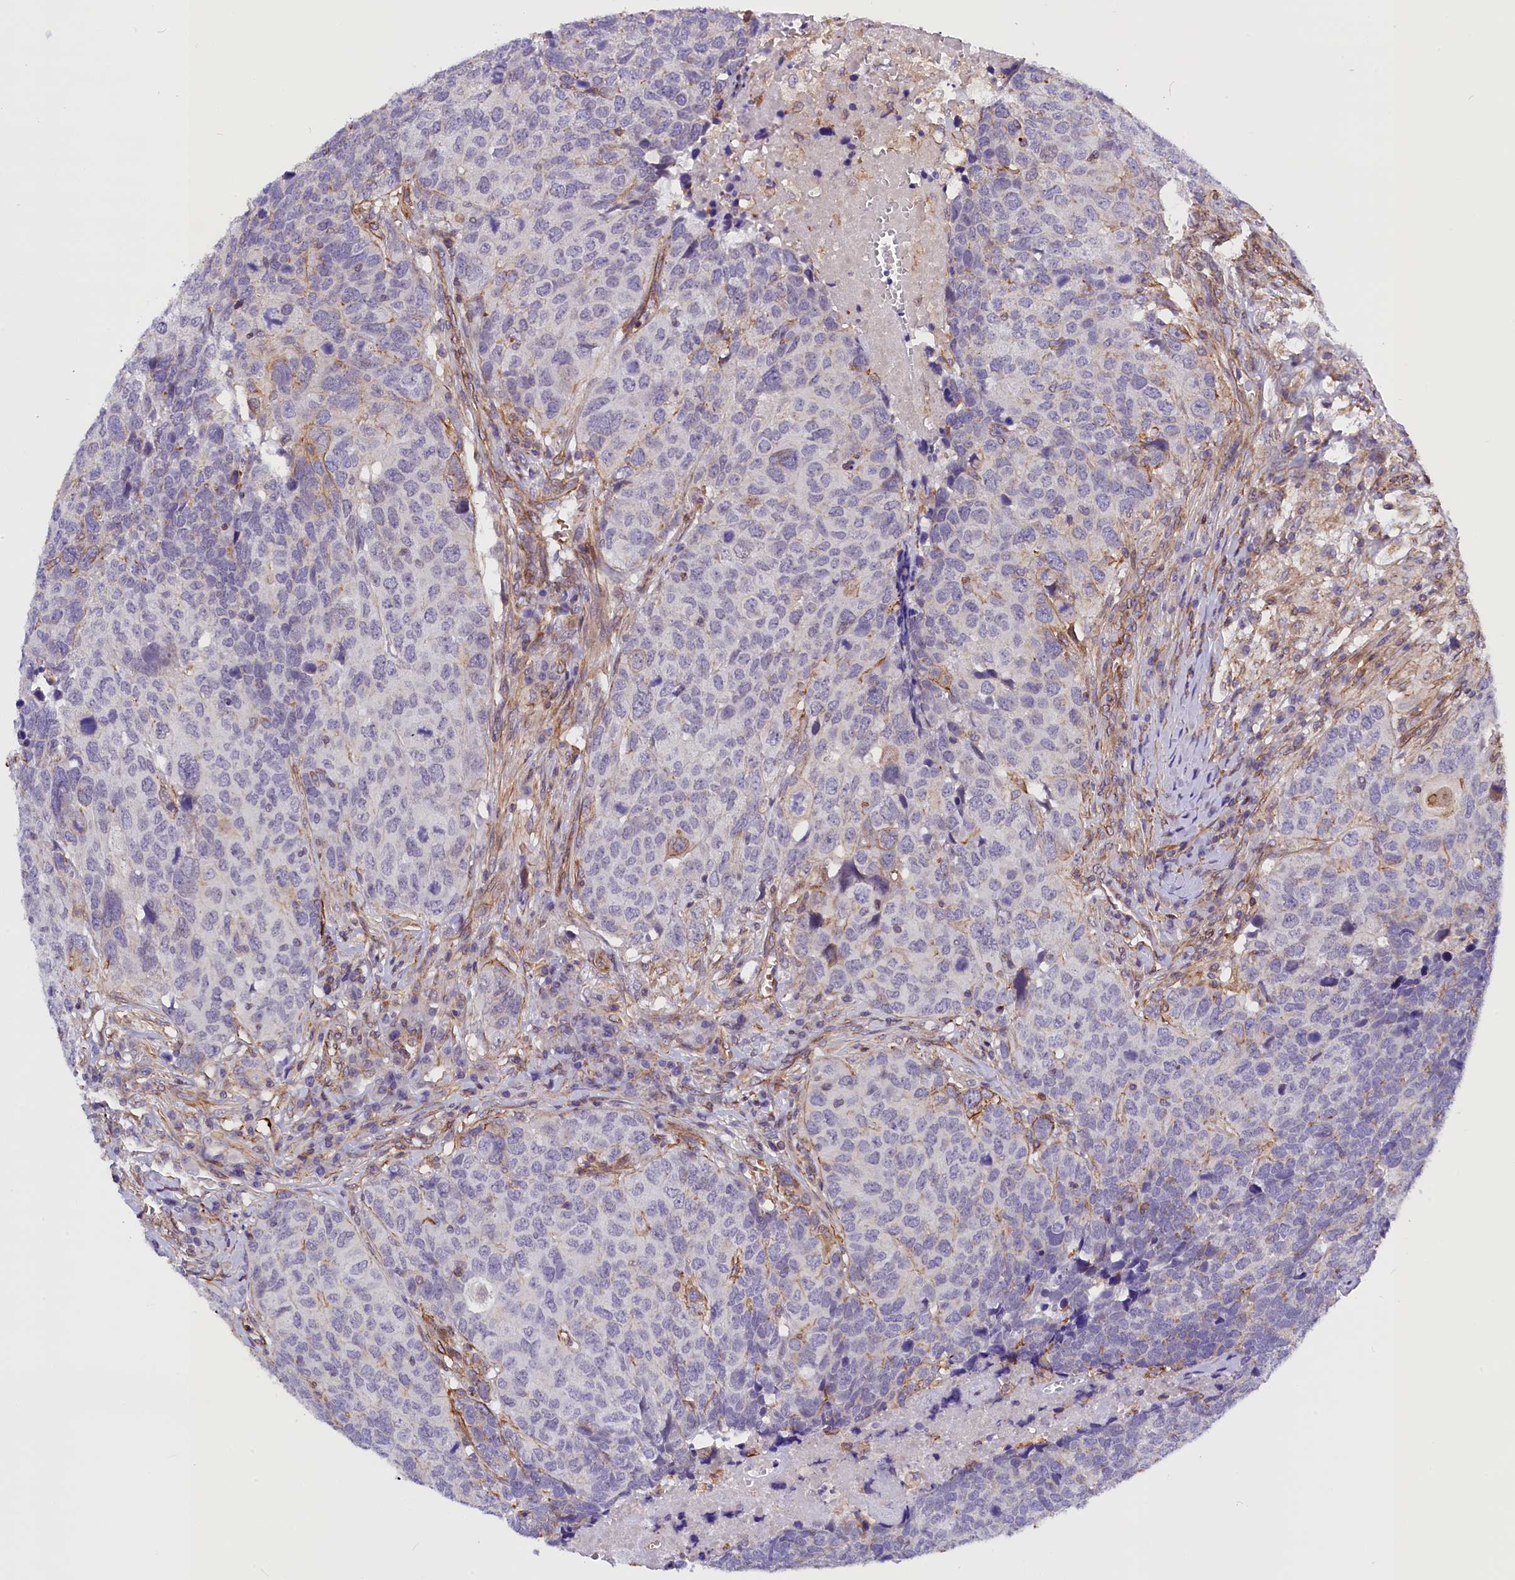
{"staining": {"intensity": "negative", "quantity": "none", "location": "none"}, "tissue": "head and neck cancer", "cell_type": "Tumor cells", "image_type": "cancer", "snomed": [{"axis": "morphology", "description": "Squamous cell carcinoma, NOS"}, {"axis": "topography", "description": "Head-Neck"}], "caption": "Tumor cells are negative for brown protein staining in head and neck squamous cell carcinoma.", "gene": "MED20", "patient": {"sex": "male", "age": 66}}